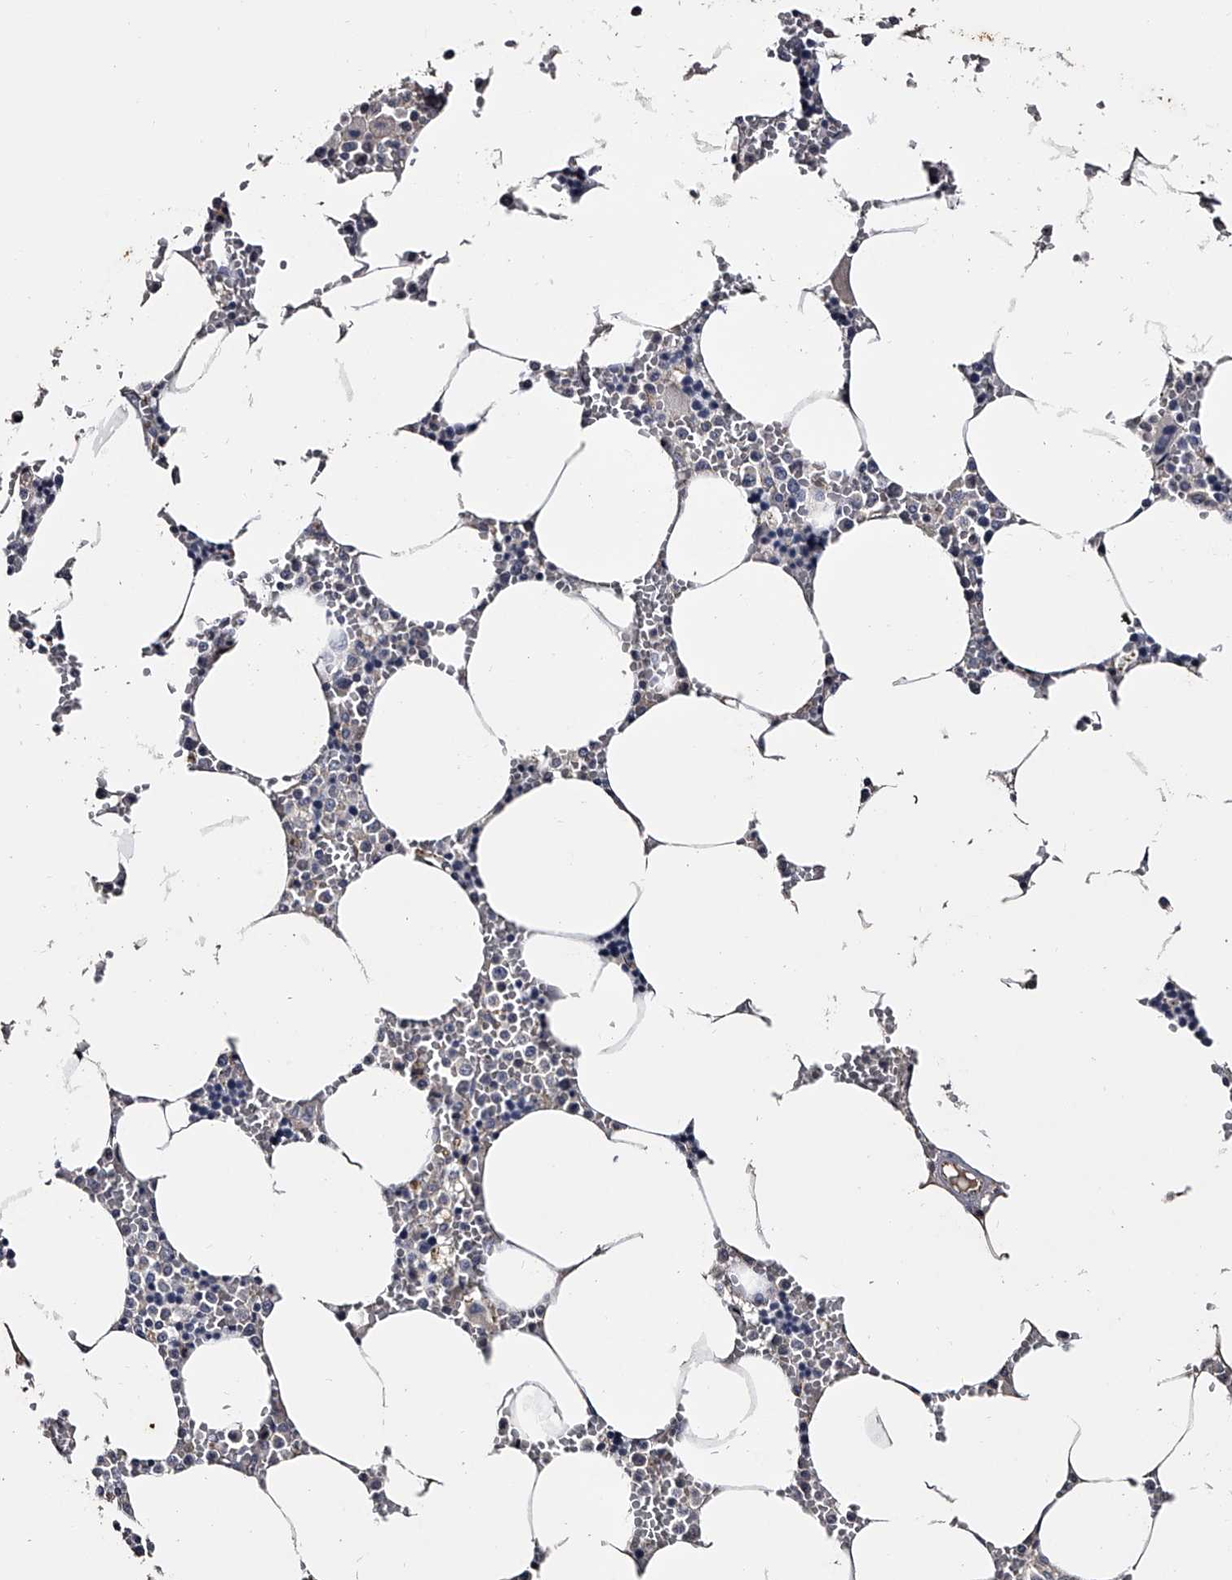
{"staining": {"intensity": "negative", "quantity": "none", "location": "none"}, "tissue": "bone marrow", "cell_type": "Hematopoietic cells", "image_type": "normal", "snomed": [{"axis": "morphology", "description": "Normal tissue, NOS"}, {"axis": "topography", "description": "Bone marrow"}], "caption": "High power microscopy photomicrograph of an IHC photomicrograph of normal bone marrow, revealing no significant positivity in hematopoietic cells.", "gene": "MDN1", "patient": {"sex": "male", "age": 70}}